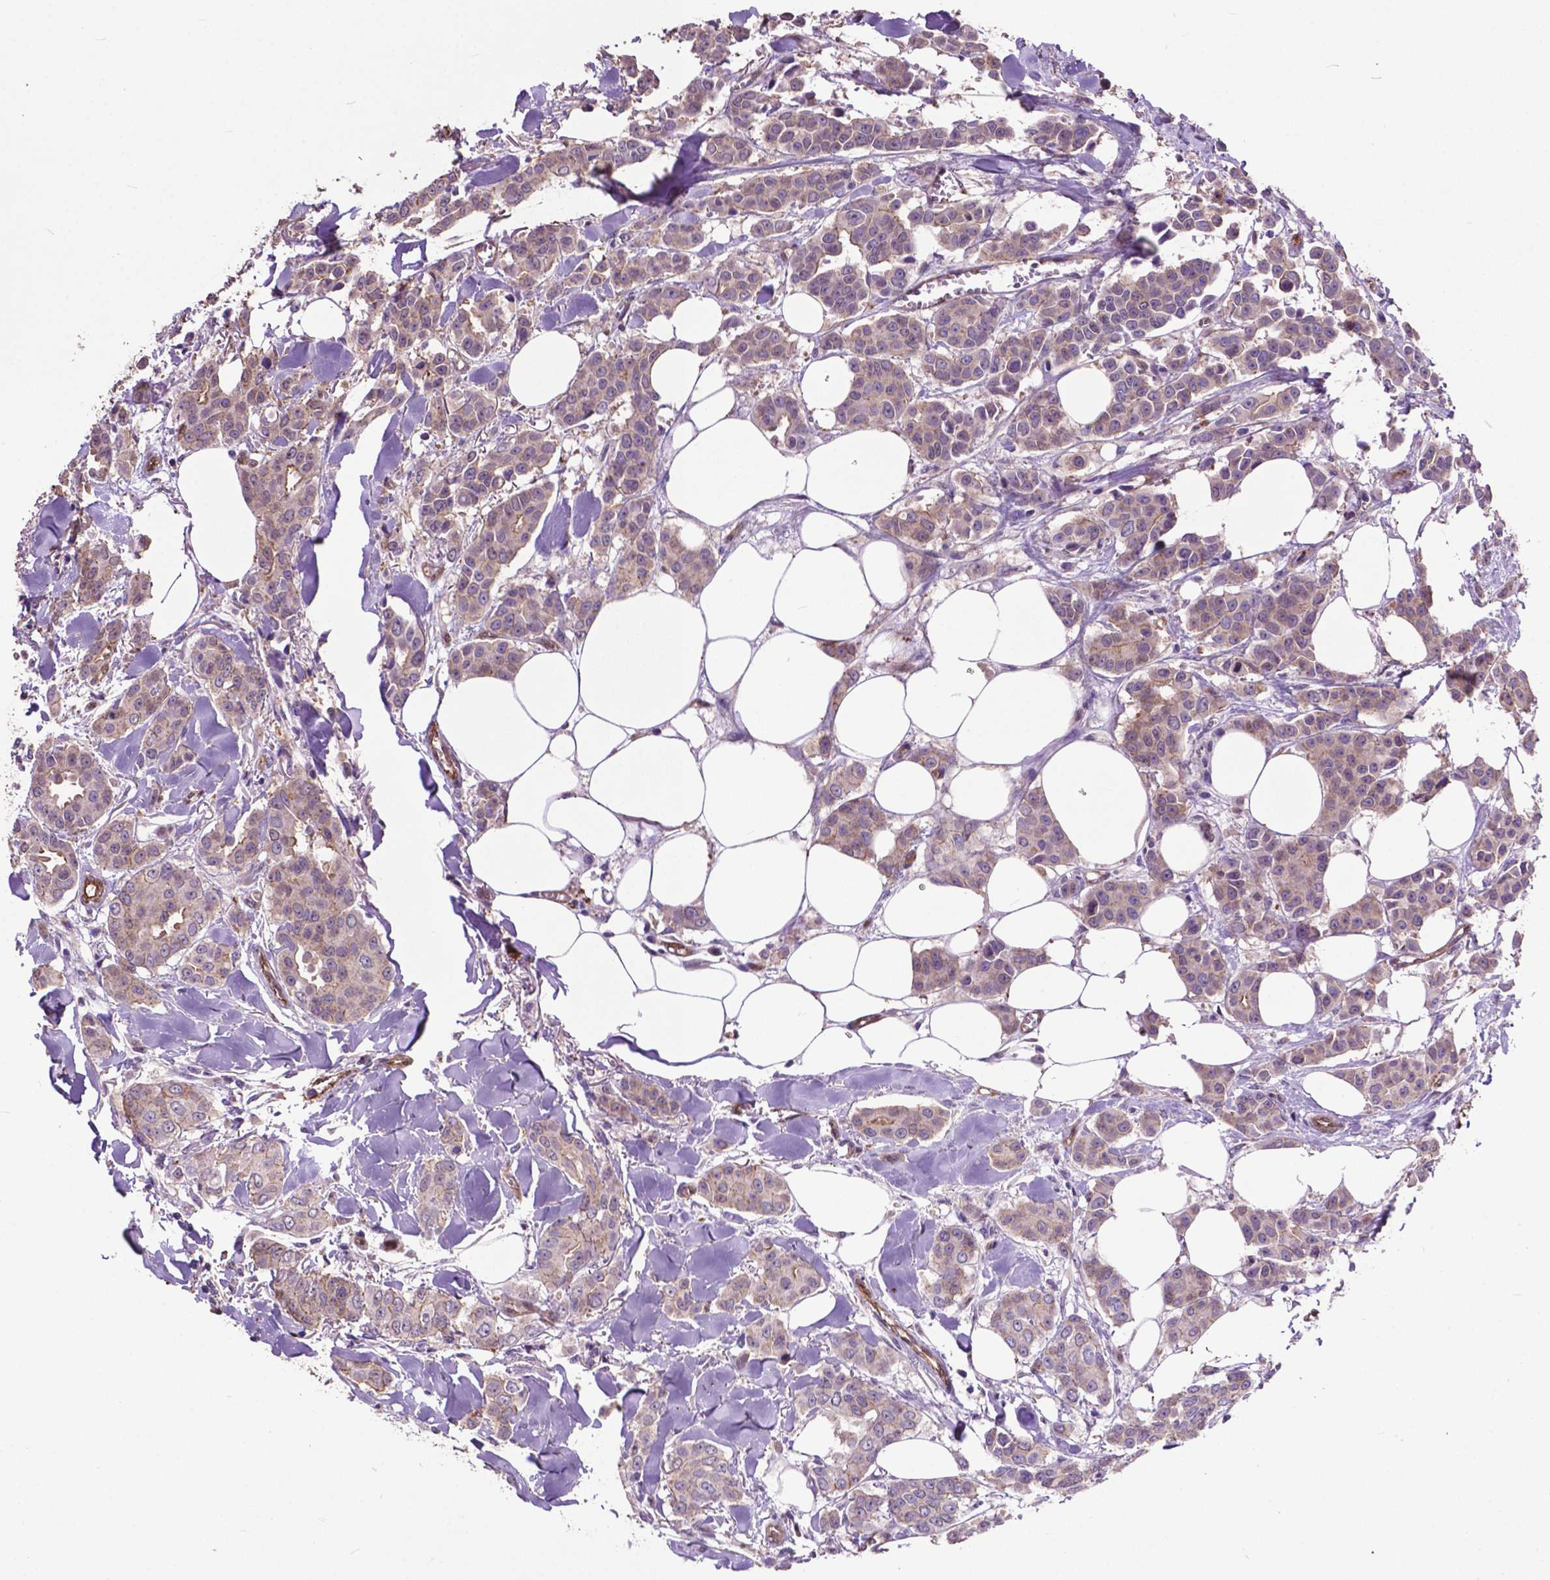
{"staining": {"intensity": "weak", "quantity": "<25%", "location": "cytoplasmic/membranous"}, "tissue": "breast cancer", "cell_type": "Tumor cells", "image_type": "cancer", "snomed": [{"axis": "morphology", "description": "Duct carcinoma"}, {"axis": "topography", "description": "Breast"}], "caption": "A histopathology image of human breast cancer (invasive ductal carcinoma) is negative for staining in tumor cells.", "gene": "PDLIM1", "patient": {"sex": "female", "age": 94}}